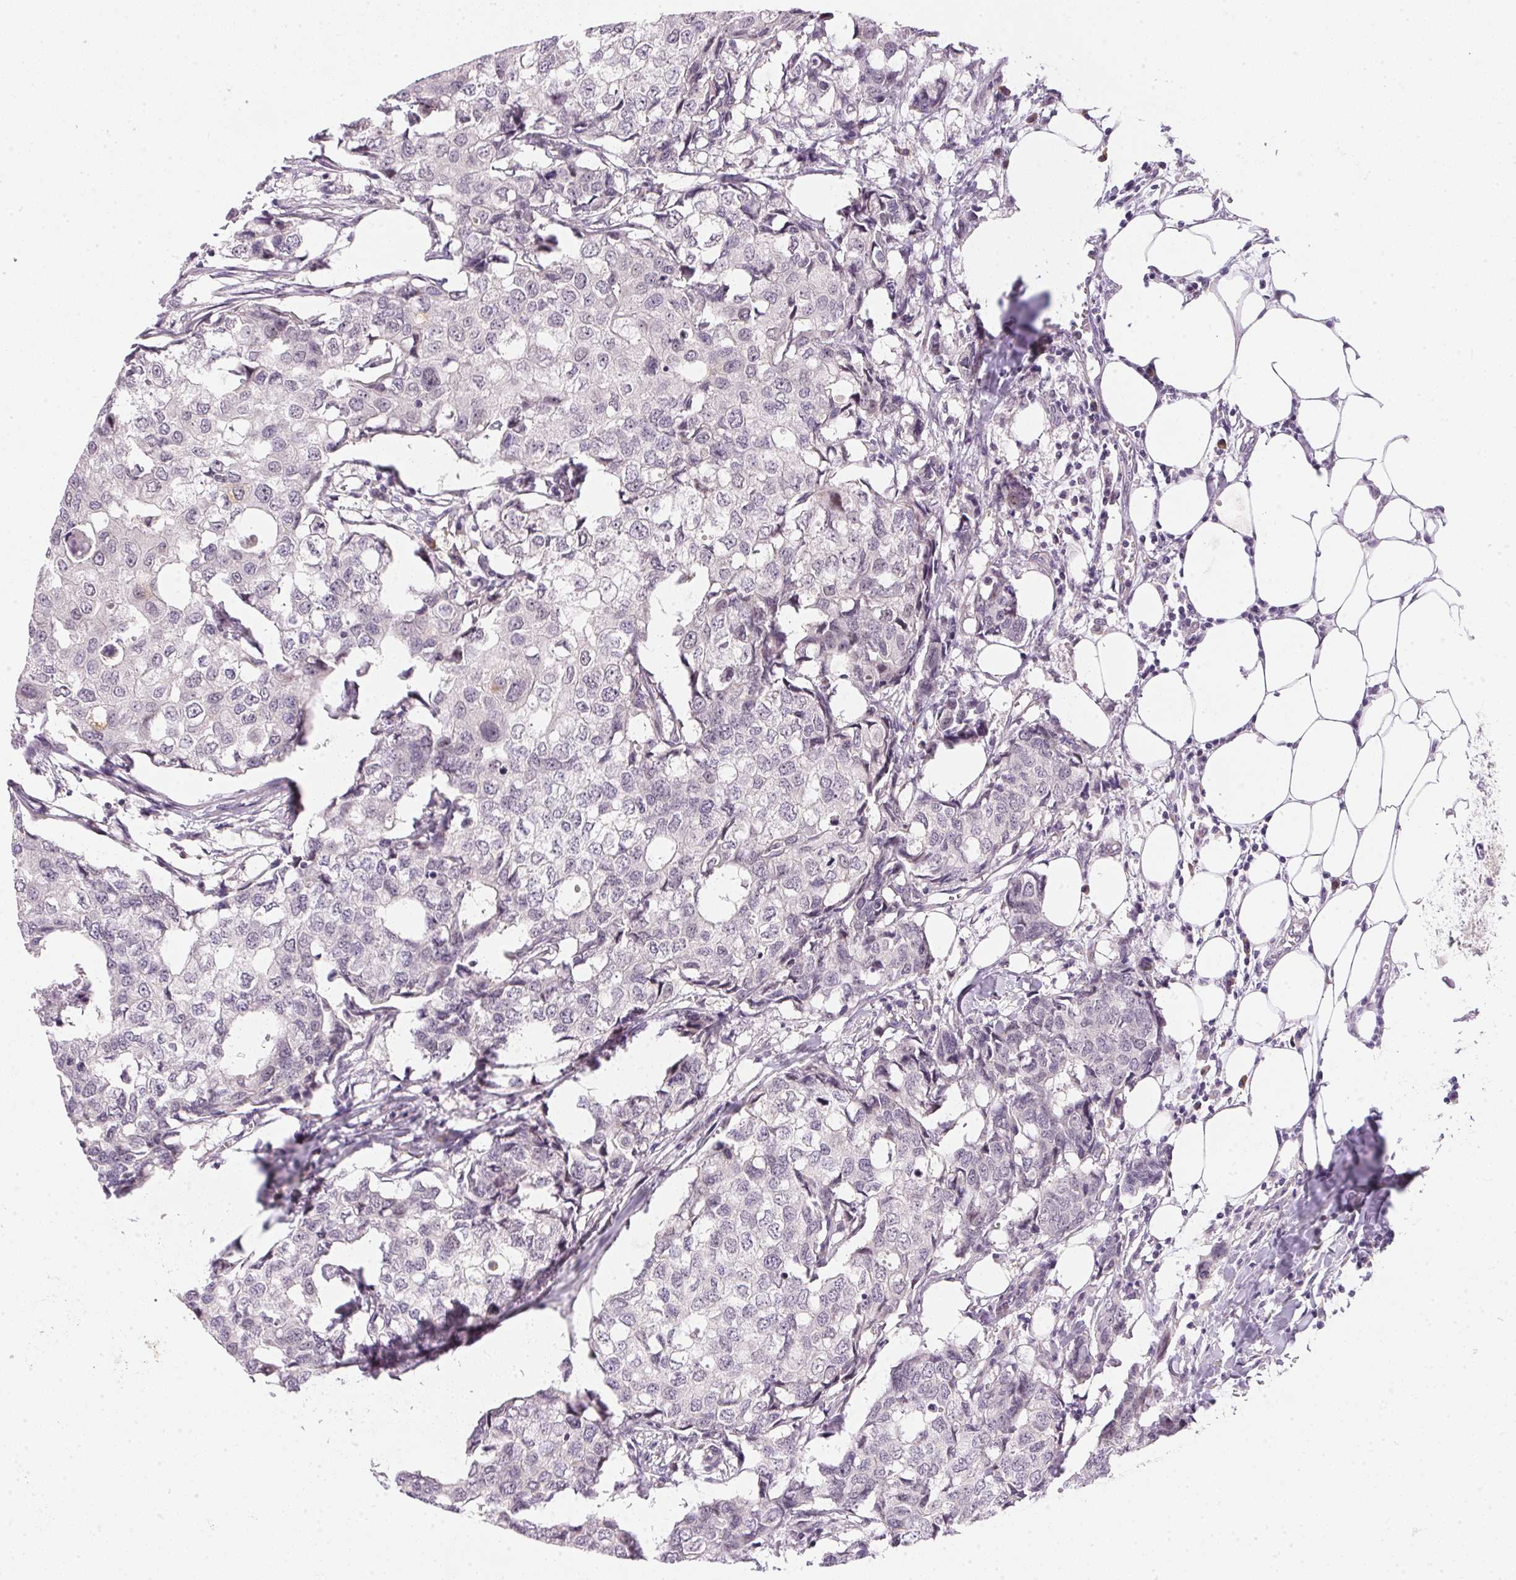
{"staining": {"intensity": "negative", "quantity": "none", "location": "none"}, "tissue": "breast cancer", "cell_type": "Tumor cells", "image_type": "cancer", "snomed": [{"axis": "morphology", "description": "Duct carcinoma"}, {"axis": "topography", "description": "Breast"}], "caption": "Immunohistochemistry (IHC) micrograph of human breast cancer stained for a protein (brown), which reveals no expression in tumor cells. (DAB immunohistochemistry visualized using brightfield microscopy, high magnification).", "gene": "TTC23L", "patient": {"sex": "female", "age": 27}}